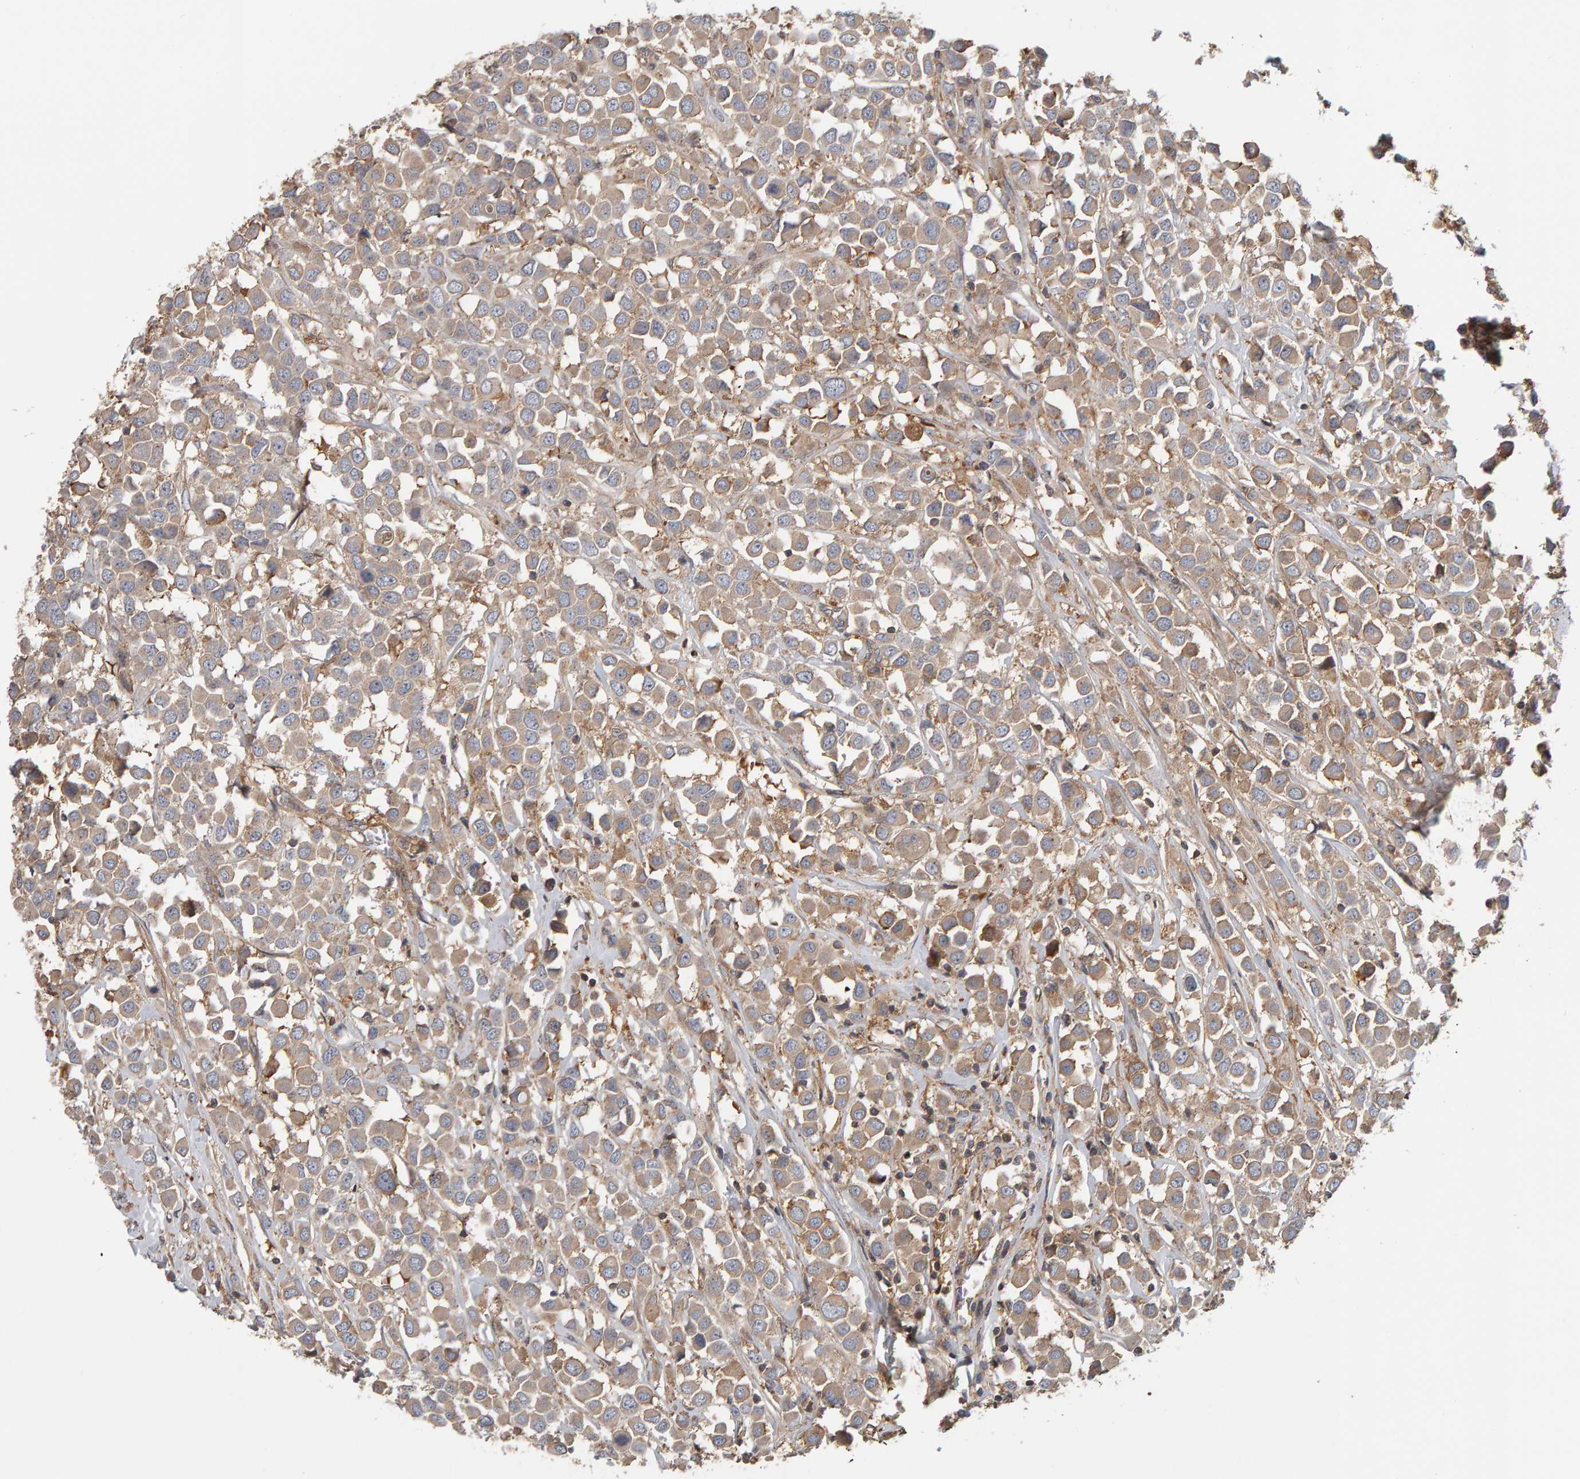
{"staining": {"intensity": "weak", "quantity": ">75%", "location": "cytoplasmic/membranous"}, "tissue": "breast cancer", "cell_type": "Tumor cells", "image_type": "cancer", "snomed": [{"axis": "morphology", "description": "Duct carcinoma"}, {"axis": "topography", "description": "Breast"}], "caption": "Breast cancer (invasive ductal carcinoma) tissue displays weak cytoplasmic/membranous expression in approximately >75% of tumor cells, visualized by immunohistochemistry.", "gene": "C9orf72", "patient": {"sex": "female", "age": 61}}